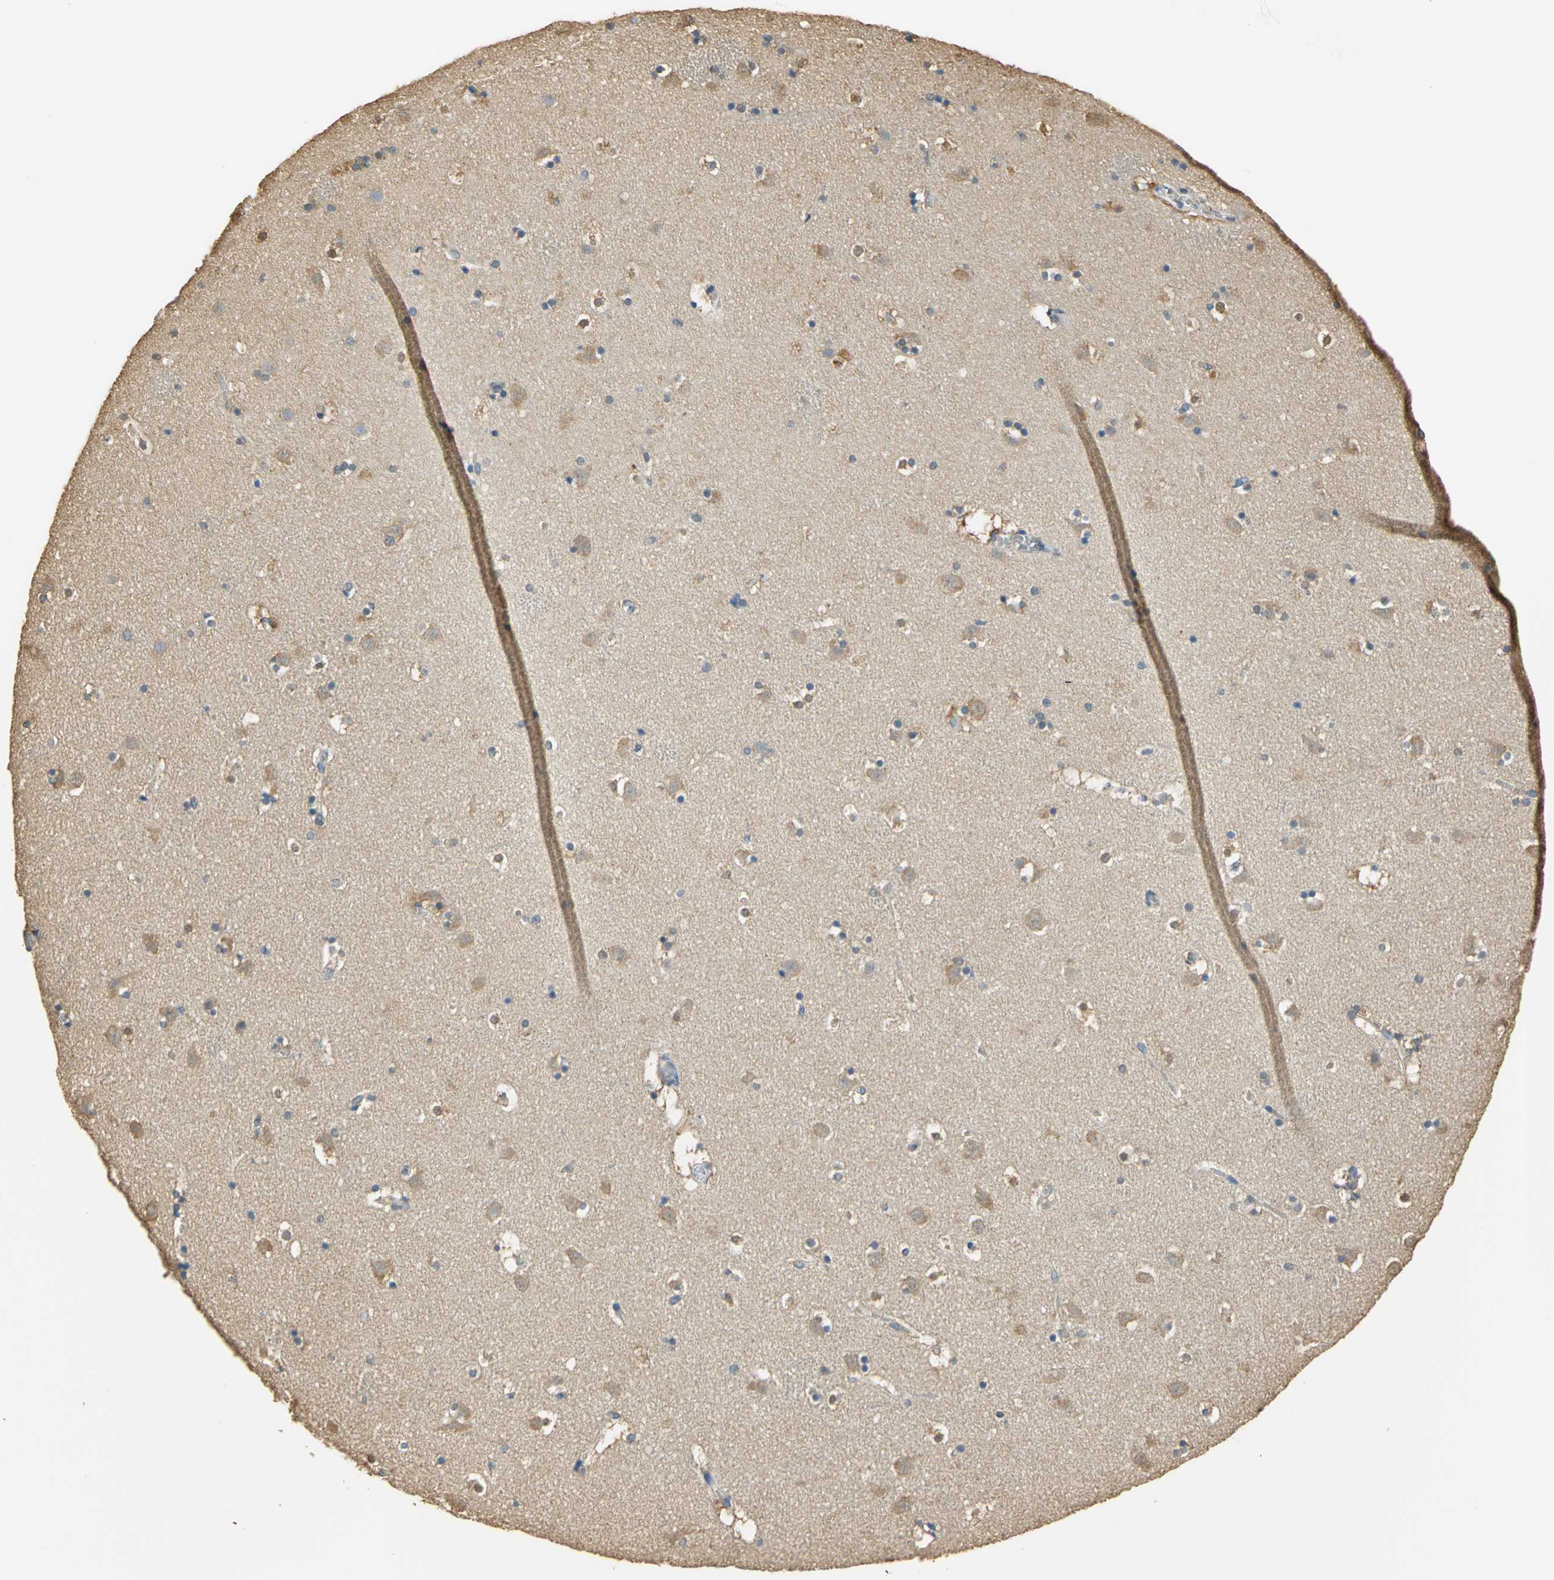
{"staining": {"intensity": "weak", "quantity": "25%-75%", "location": "cytoplasmic/membranous"}, "tissue": "caudate", "cell_type": "Glial cells", "image_type": "normal", "snomed": [{"axis": "morphology", "description": "Normal tissue, NOS"}, {"axis": "topography", "description": "Lateral ventricle wall"}], "caption": "A micrograph showing weak cytoplasmic/membranous positivity in about 25%-75% of glial cells in unremarkable caudate, as visualized by brown immunohistochemical staining.", "gene": "GAPDH", "patient": {"sex": "male", "age": 45}}